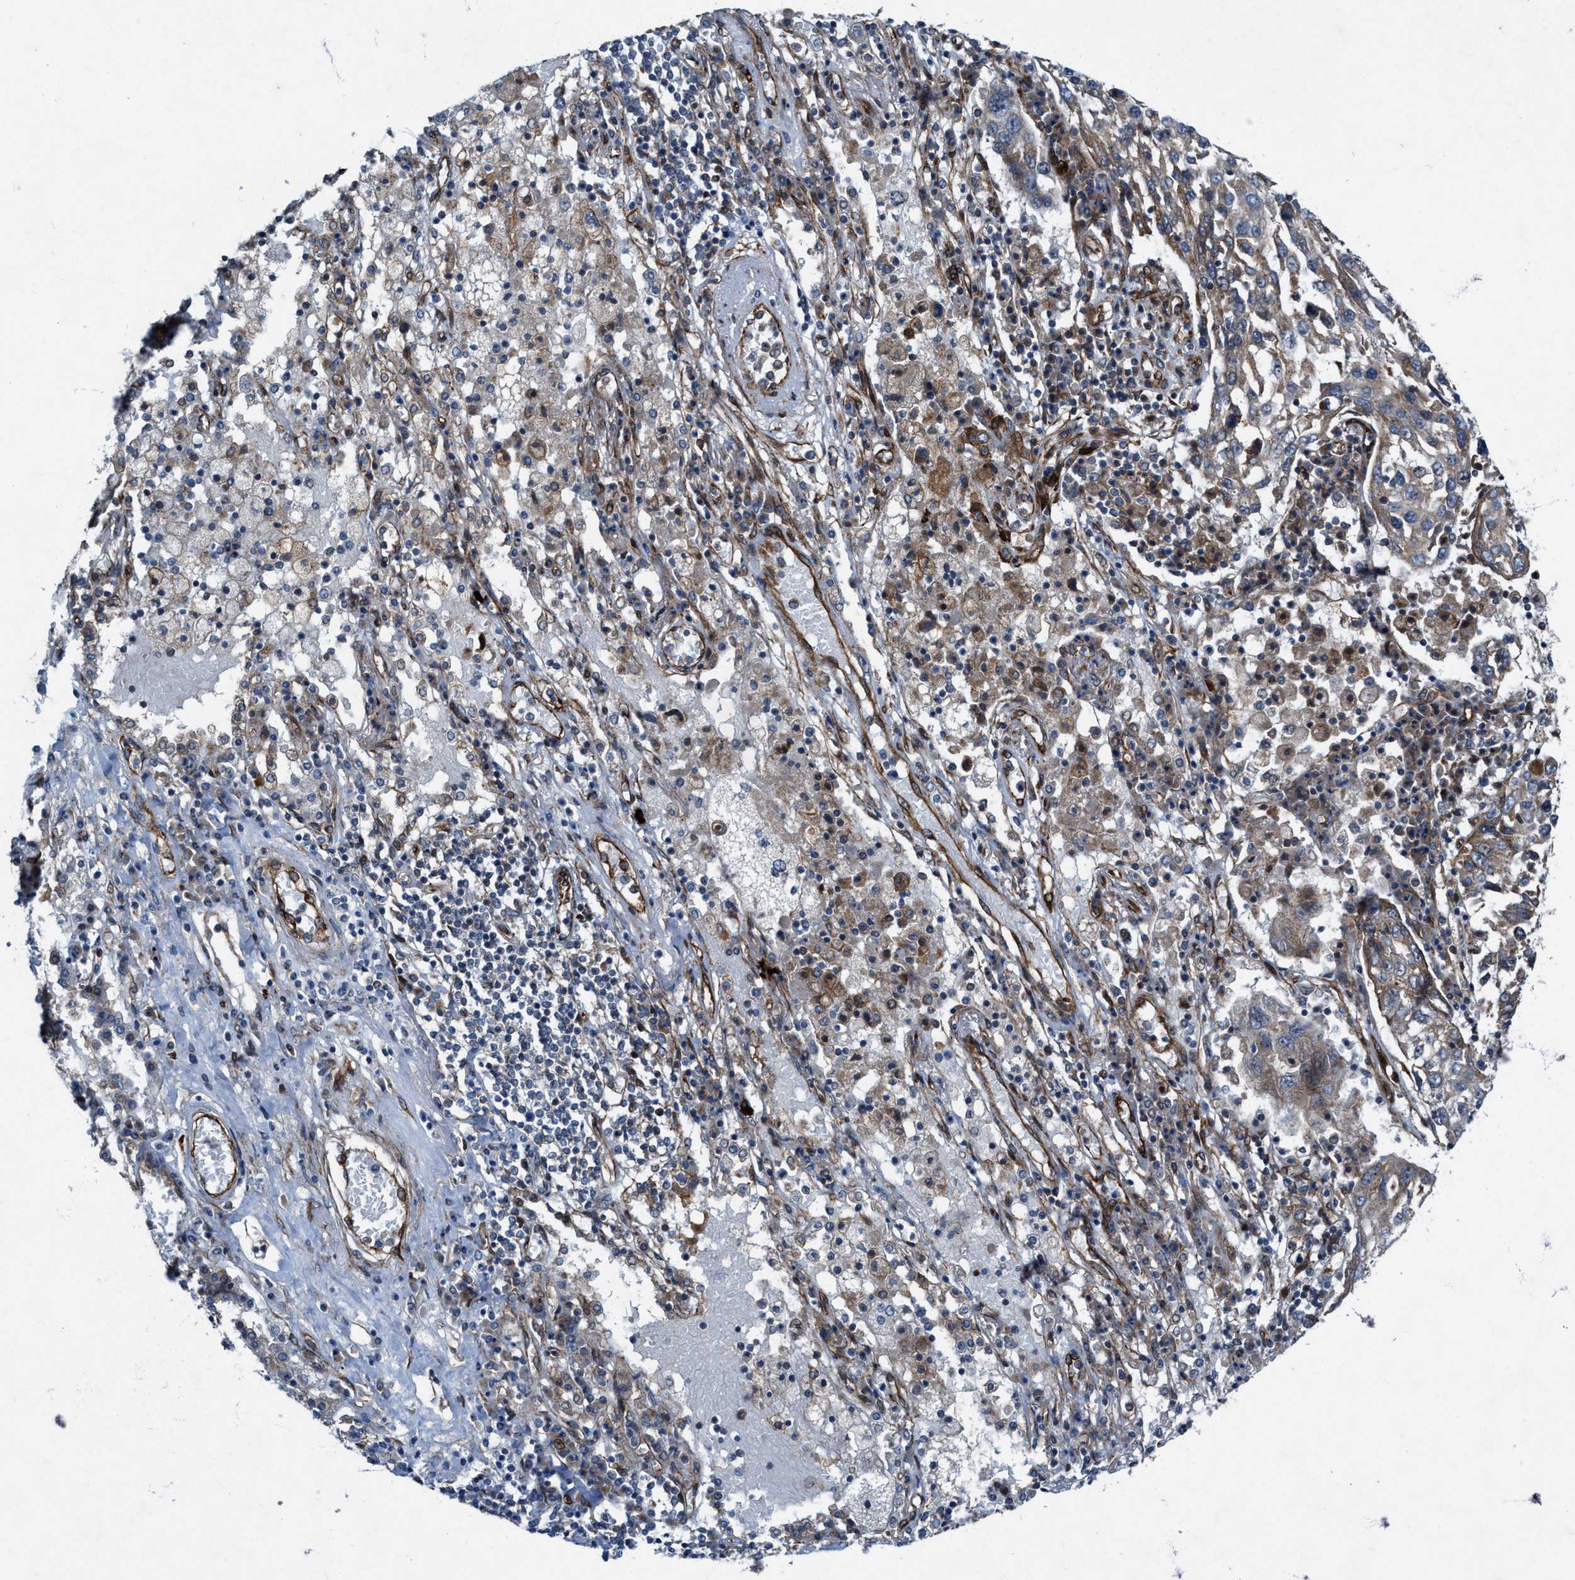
{"staining": {"intensity": "weak", "quantity": "<25%", "location": "cytoplasmic/membranous"}, "tissue": "lung cancer", "cell_type": "Tumor cells", "image_type": "cancer", "snomed": [{"axis": "morphology", "description": "Squamous cell carcinoma, NOS"}, {"axis": "topography", "description": "Lung"}], "caption": "An image of lung squamous cell carcinoma stained for a protein exhibits no brown staining in tumor cells. (Immunohistochemistry, brightfield microscopy, high magnification).", "gene": "URGCP", "patient": {"sex": "male", "age": 65}}